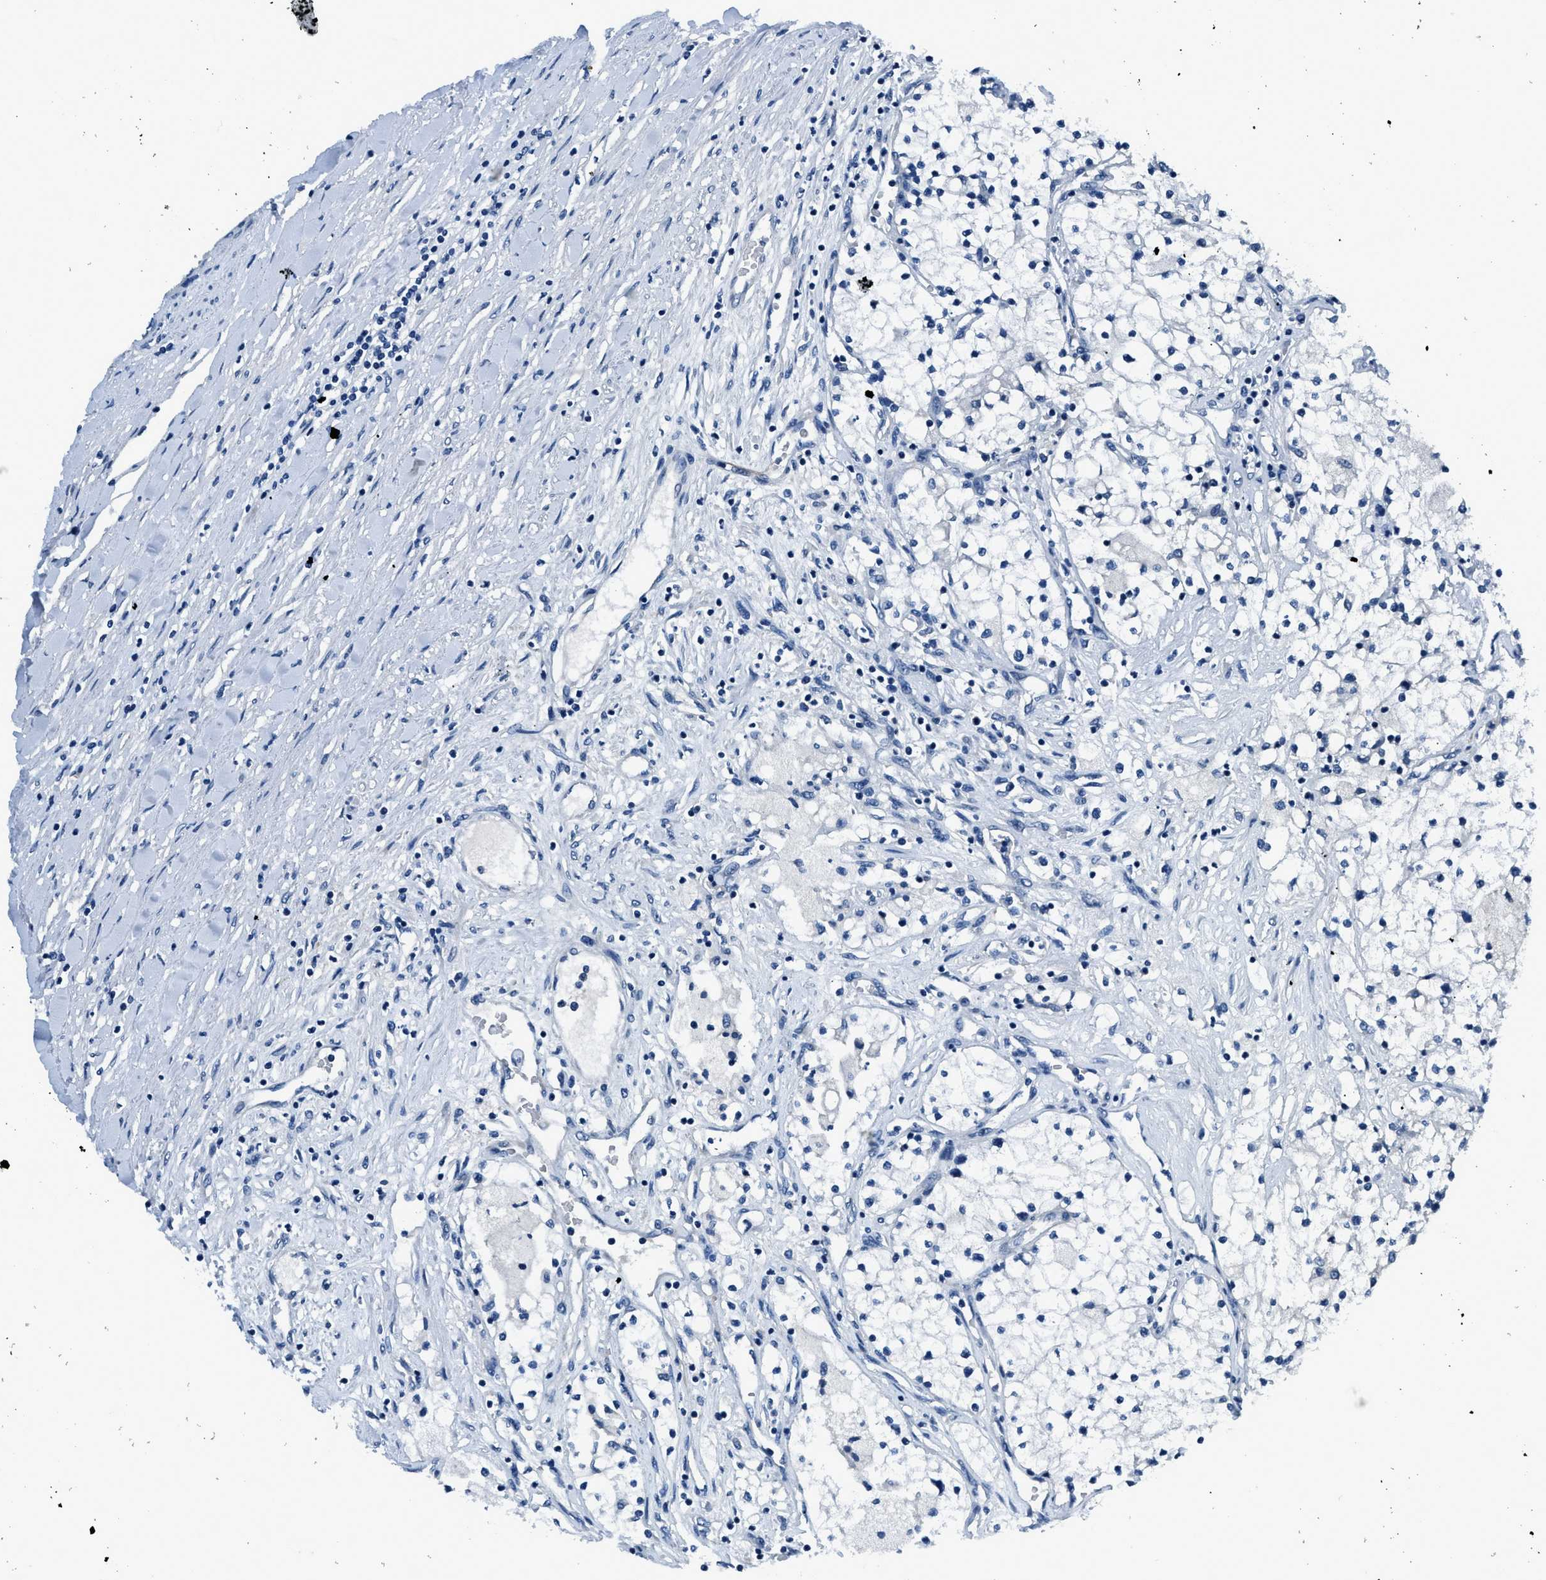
{"staining": {"intensity": "negative", "quantity": "none", "location": "none"}, "tissue": "renal cancer", "cell_type": "Tumor cells", "image_type": "cancer", "snomed": [{"axis": "morphology", "description": "Adenocarcinoma, NOS"}, {"axis": "topography", "description": "Kidney"}], "caption": "Adenocarcinoma (renal) was stained to show a protein in brown. There is no significant expression in tumor cells. (Brightfield microscopy of DAB immunohistochemistry at high magnification).", "gene": "GJA3", "patient": {"sex": "male", "age": 68}}